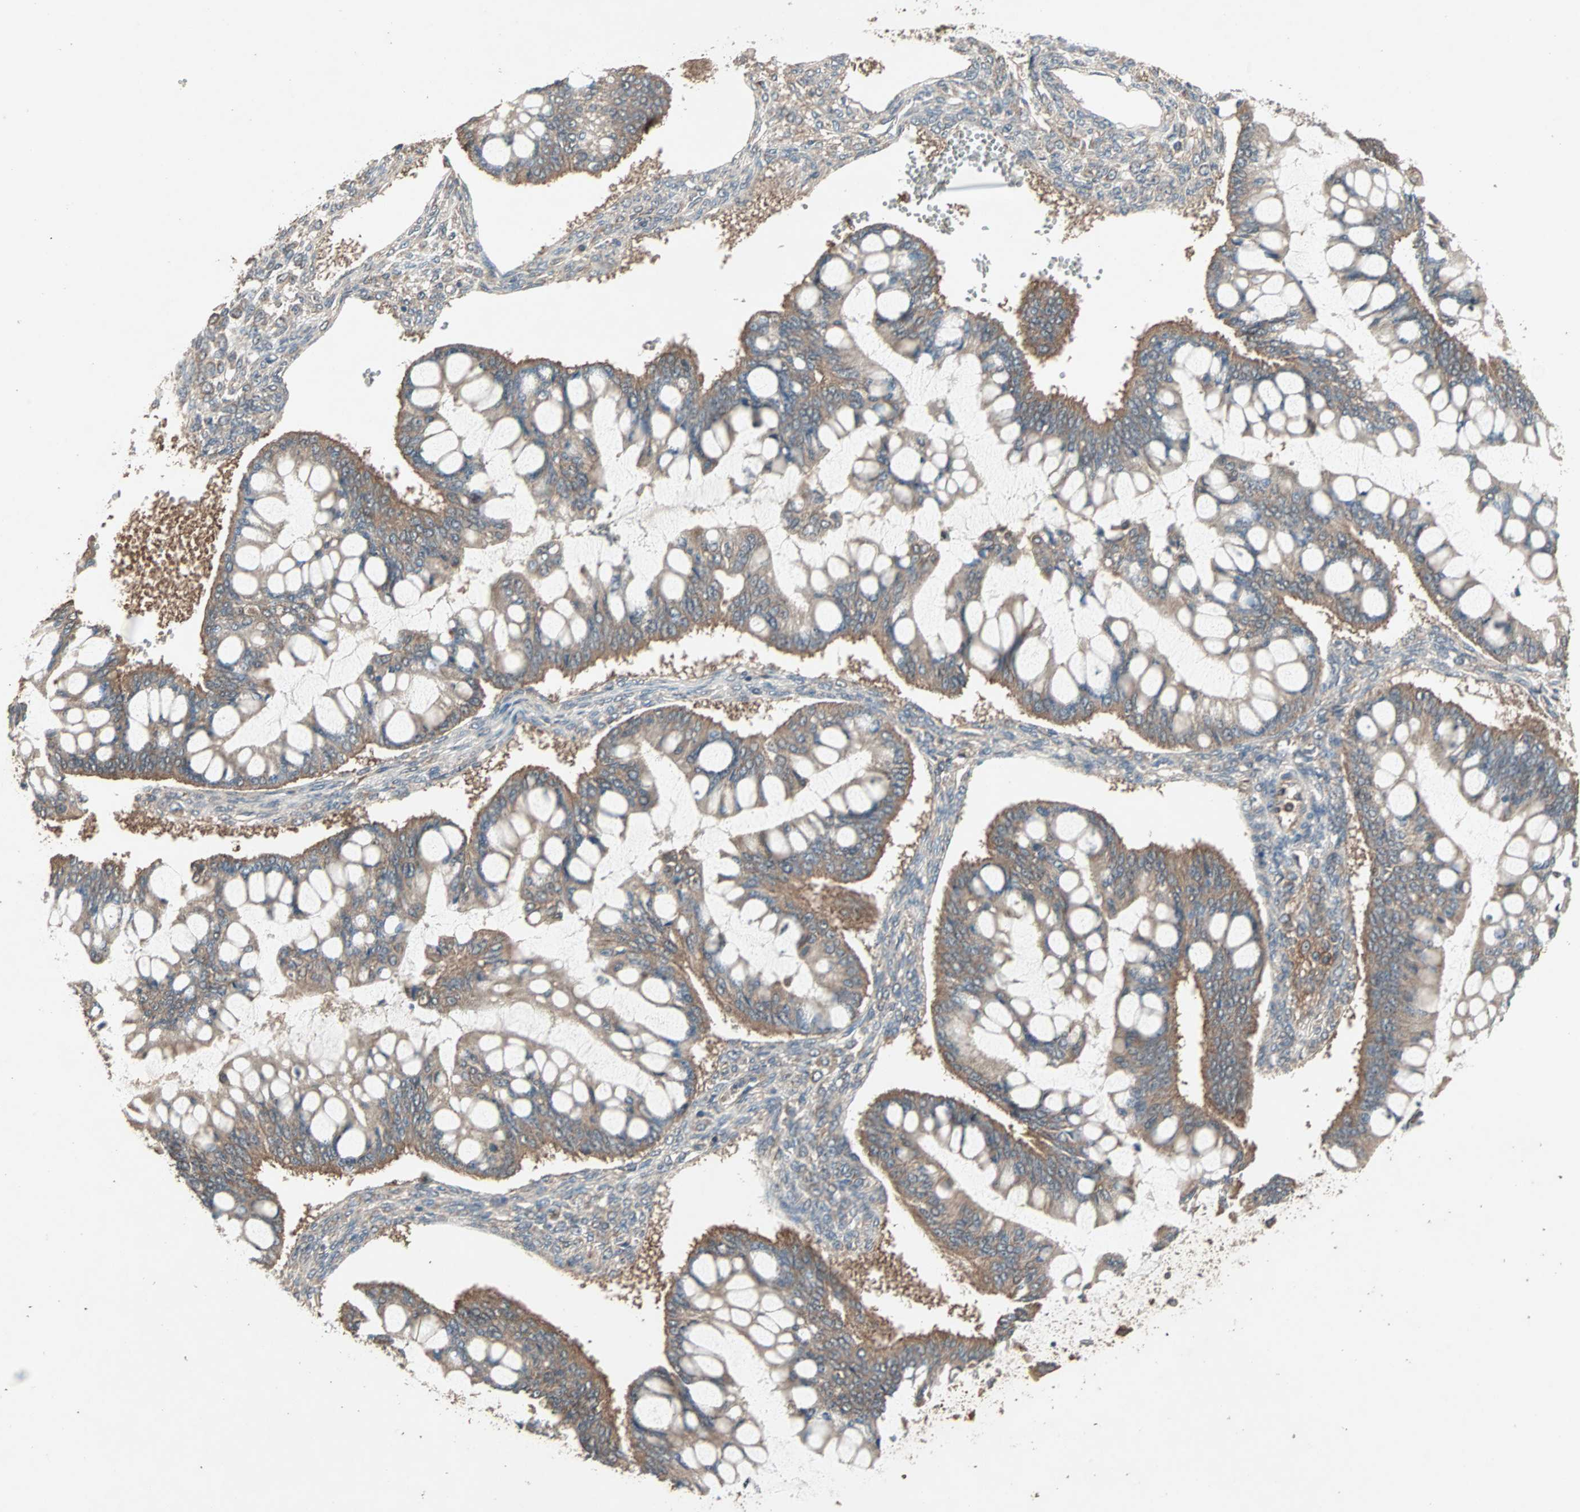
{"staining": {"intensity": "moderate", "quantity": ">75%", "location": "cytoplasmic/membranous"}, "tissue": "ovarian cancer", "cell_type": "Tumor cells", "image_type": "cancer", "snomed": [{"axis": "morphology", "description": "Cystadenocarcinoma, mucinous, NOS"}, {"axis": "topography", "description": "Ovary"}], "caption": "Ovarian cancer (mucinous cystadenocarcinoma) was stained to show a protein in brown. There is medium levels of moderate cytoplasmic/membranous staining in approximately >75% of tumor cells. Ihc stains the protein of interest in brown and the nuclei are stained blue.", "gene": "UBAC1", "patient": {"sex": "female", "age": 73}}